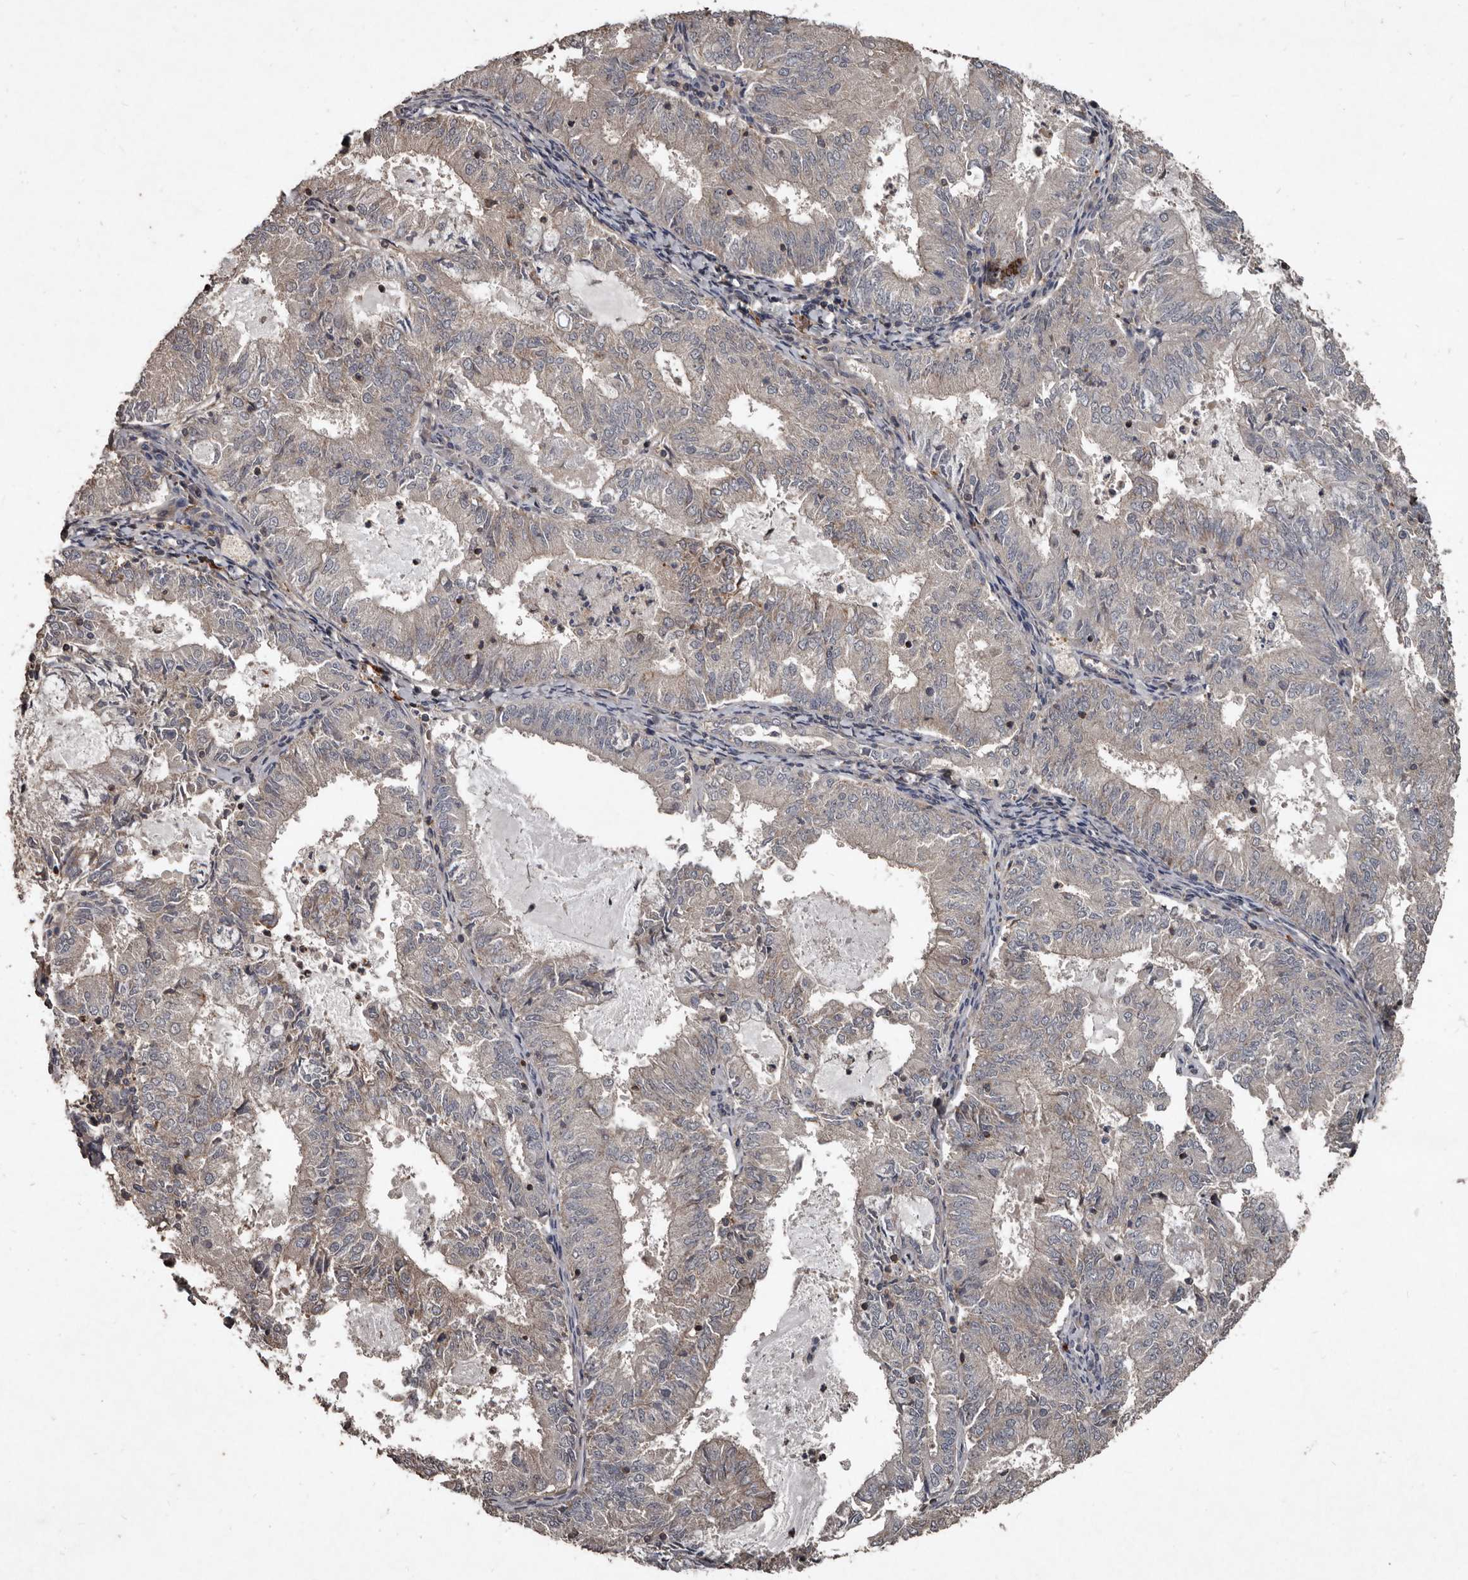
{"staining": {"intensity": "negative", "quantity": "none", "location": "none"}, "tissue": "endometrial cancer", "cell_type": "Tumor cells", "image_type": "cancer", "snomed": [{"axis": "morphology", "description": "Adenocarcinoma, NOS"}, {"axis": "topography", "description": "Endometrium"}], "caption": "Protein analysis of endometrial adenocarcinoma shows no significant positivity in tumor cells.", "gene": "GREB1", "patient": {"sex": "female", "age": 57}}